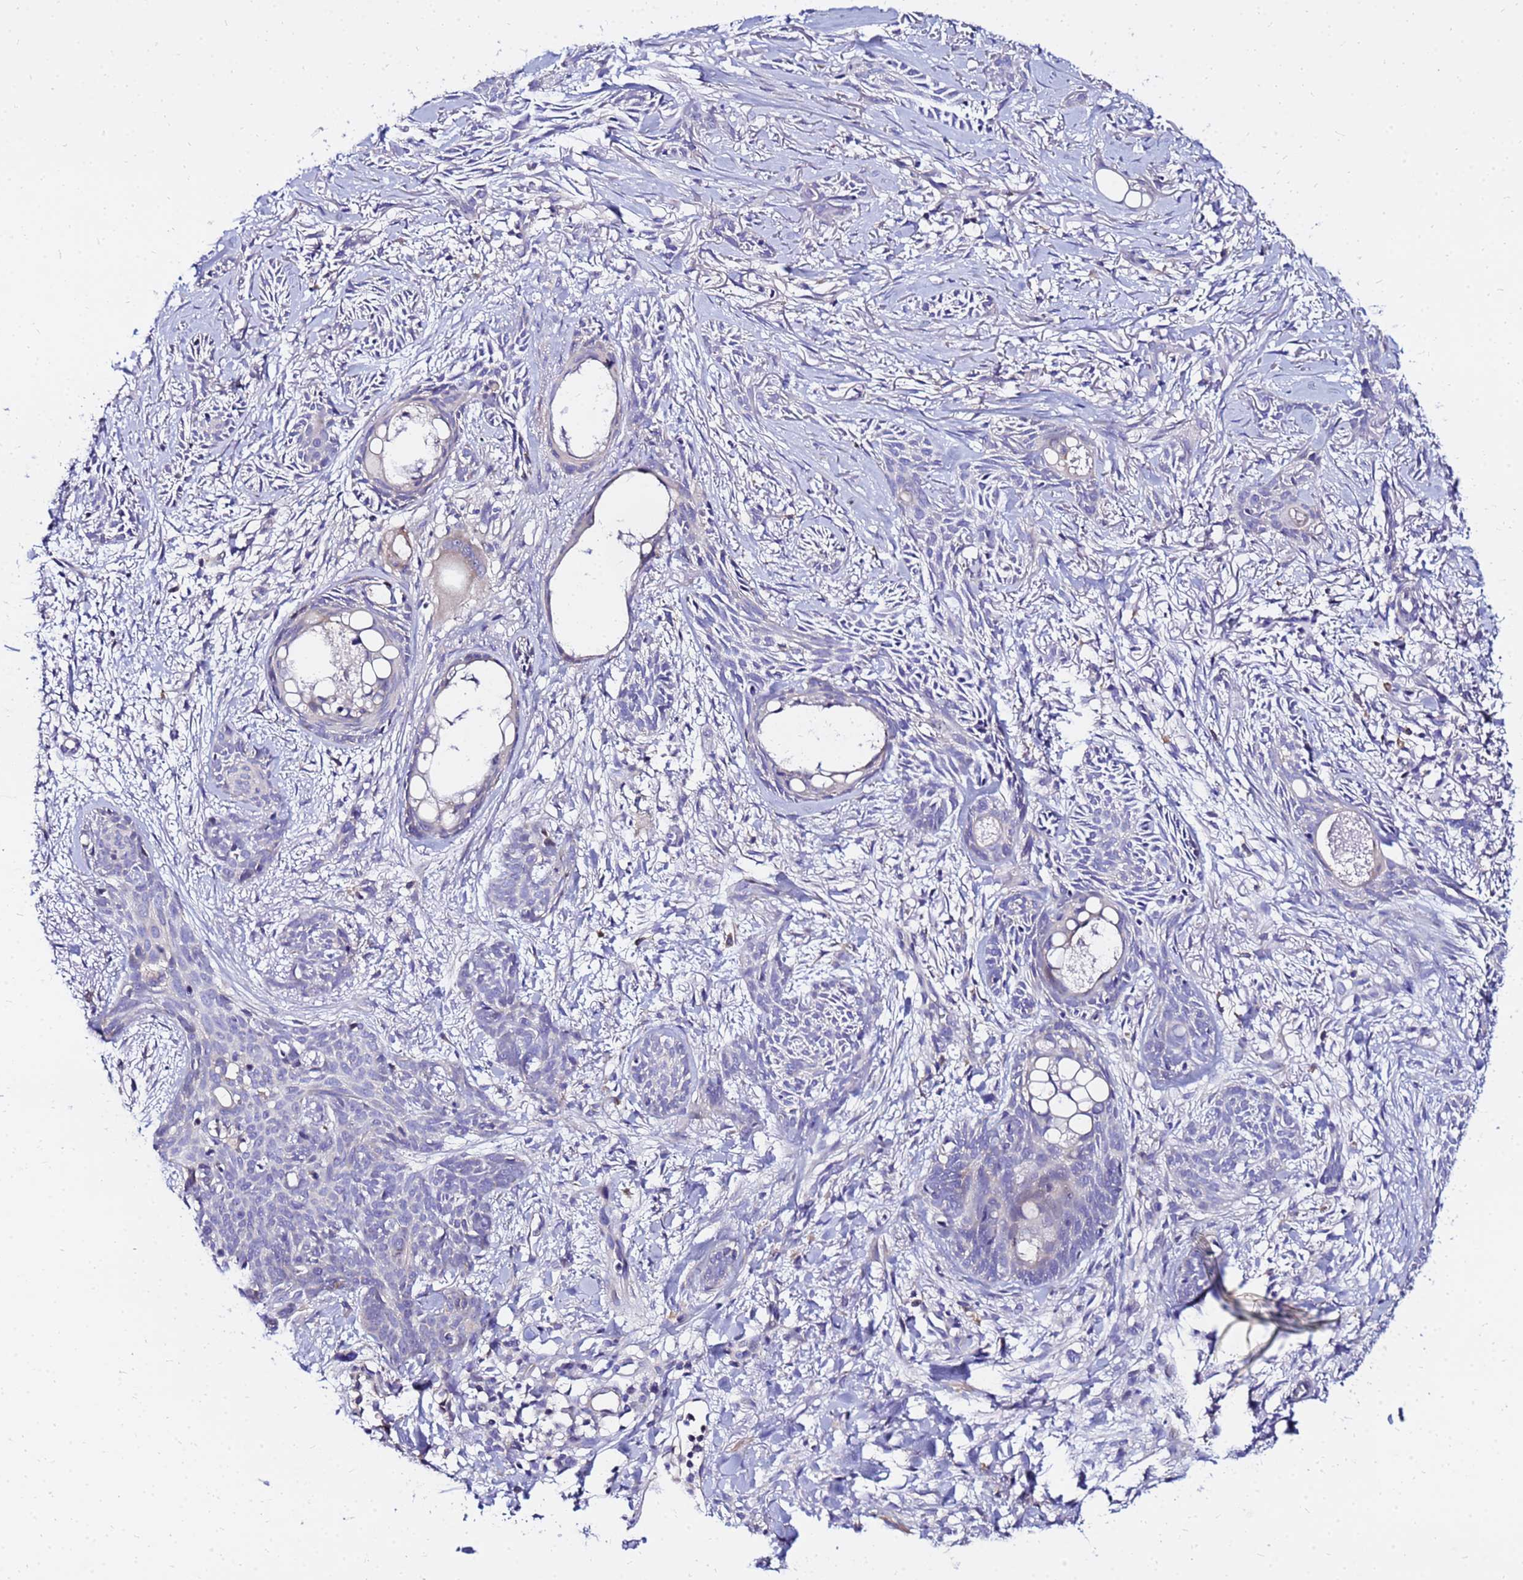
{"staining": {"intensity": "negative", "quantity": "none", "location": "none"}, "tissue": "skin cancer", "cell_type": "Tumor cells", "image_type": "cancer", "snomed": [{"axis": "morphology", "description": "Basal cell carcinoma"}, {"axis": "topography", "description": "Skin"}], "caption": "Photomicrograph shows no significant protein positivity in tumor cells of basal cell carcinoma (skin).", "gene": "HERC5", "patient": {"sex": "female", "age": 59}}